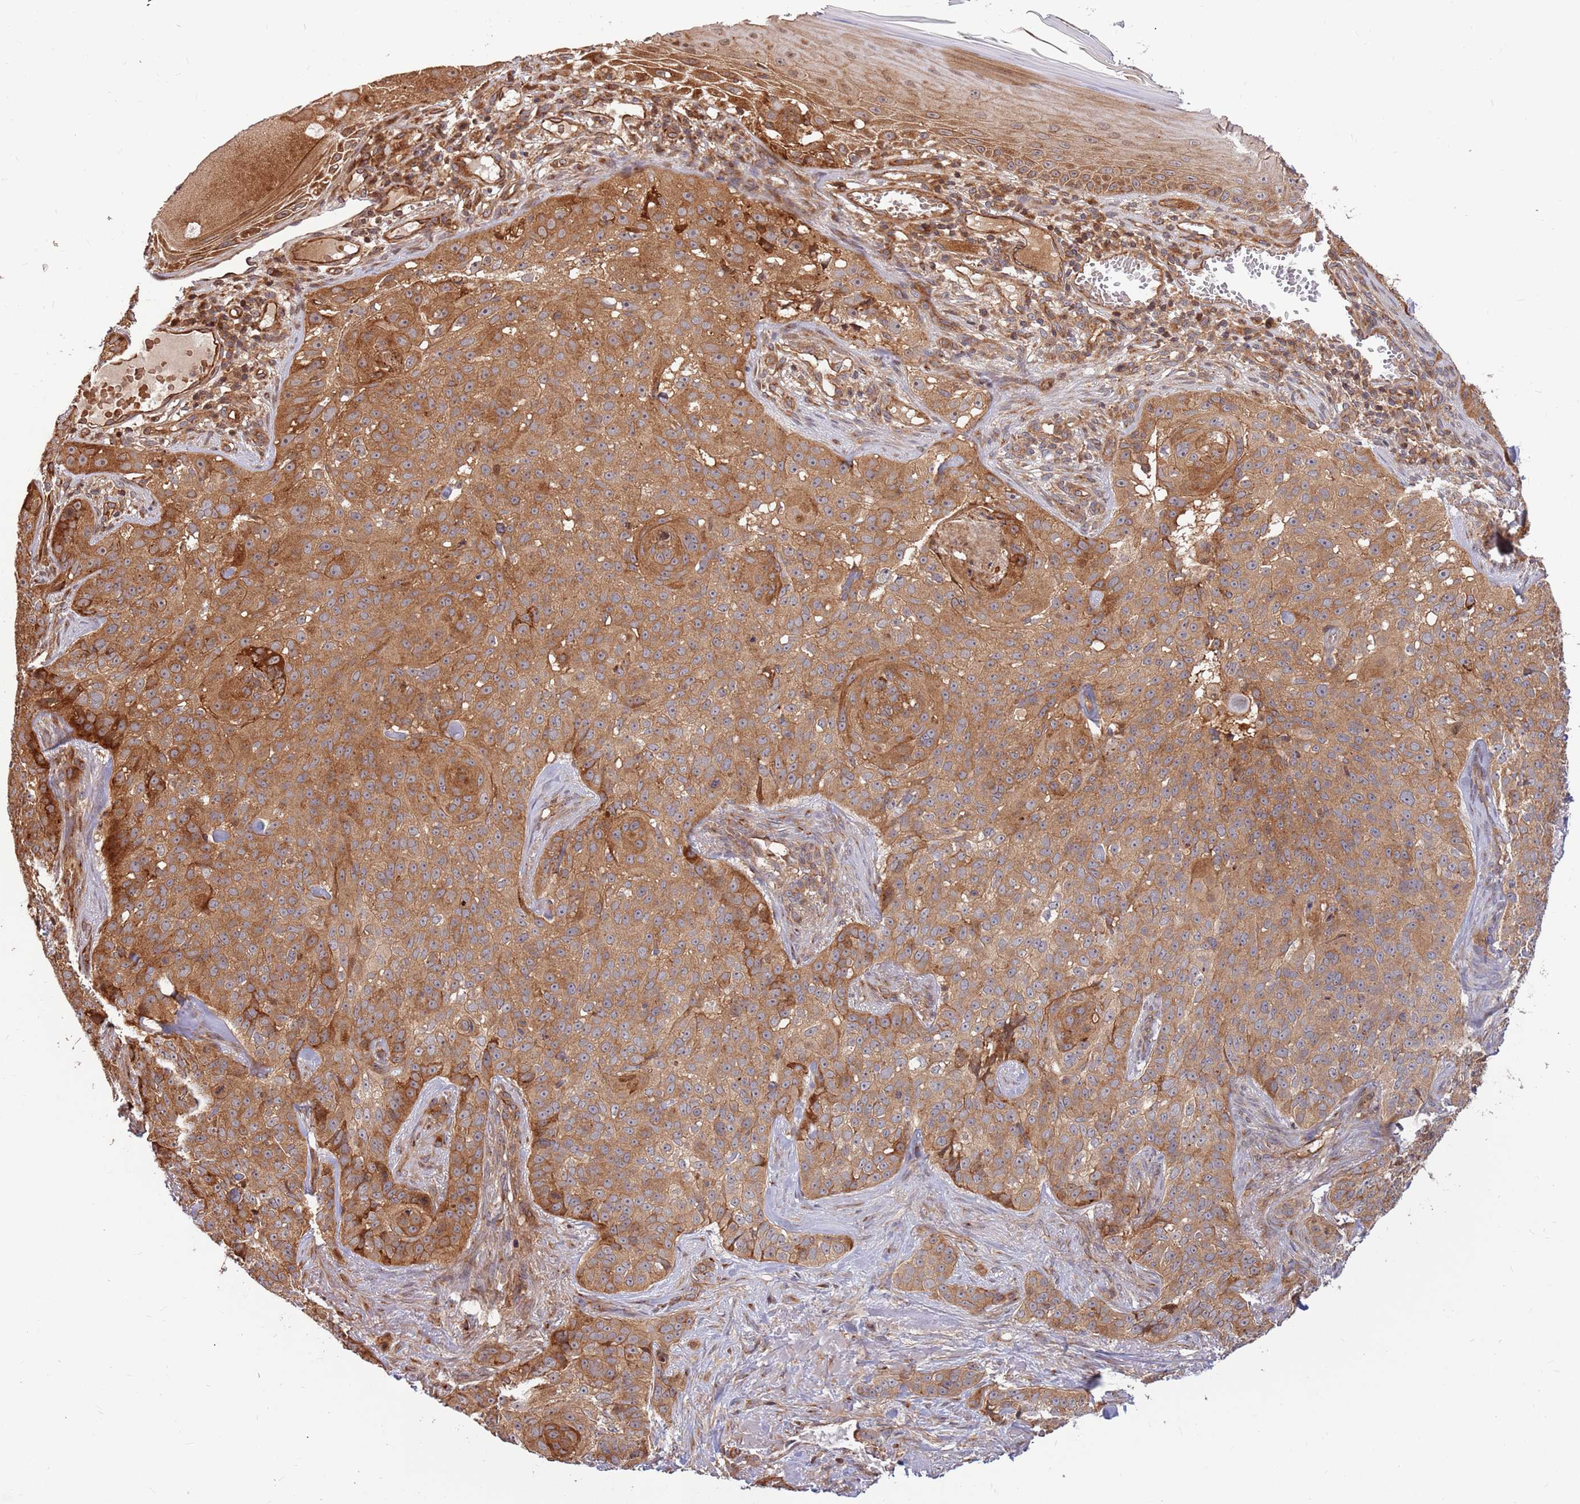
{"staining": {"intensity": "moderate", "quantity": ">75%", "location": "cytoplasmic/membranous"}, "tissue": "skin cancer", "cell_type": "Tumor cells", "image_type": "cancer", "snomed": [{"axis": "morphology", "description": "Basal cell carcinoma"}, {"axis": "topography", "description": "Skin"}], "caption": "Skin basal cell carcinoma tissue displays moderate cytoplasmic/membranous staining in about >75% of tumor cells", "gene": "HAUS3", "patient": {"sex": "female", "age": 92}}